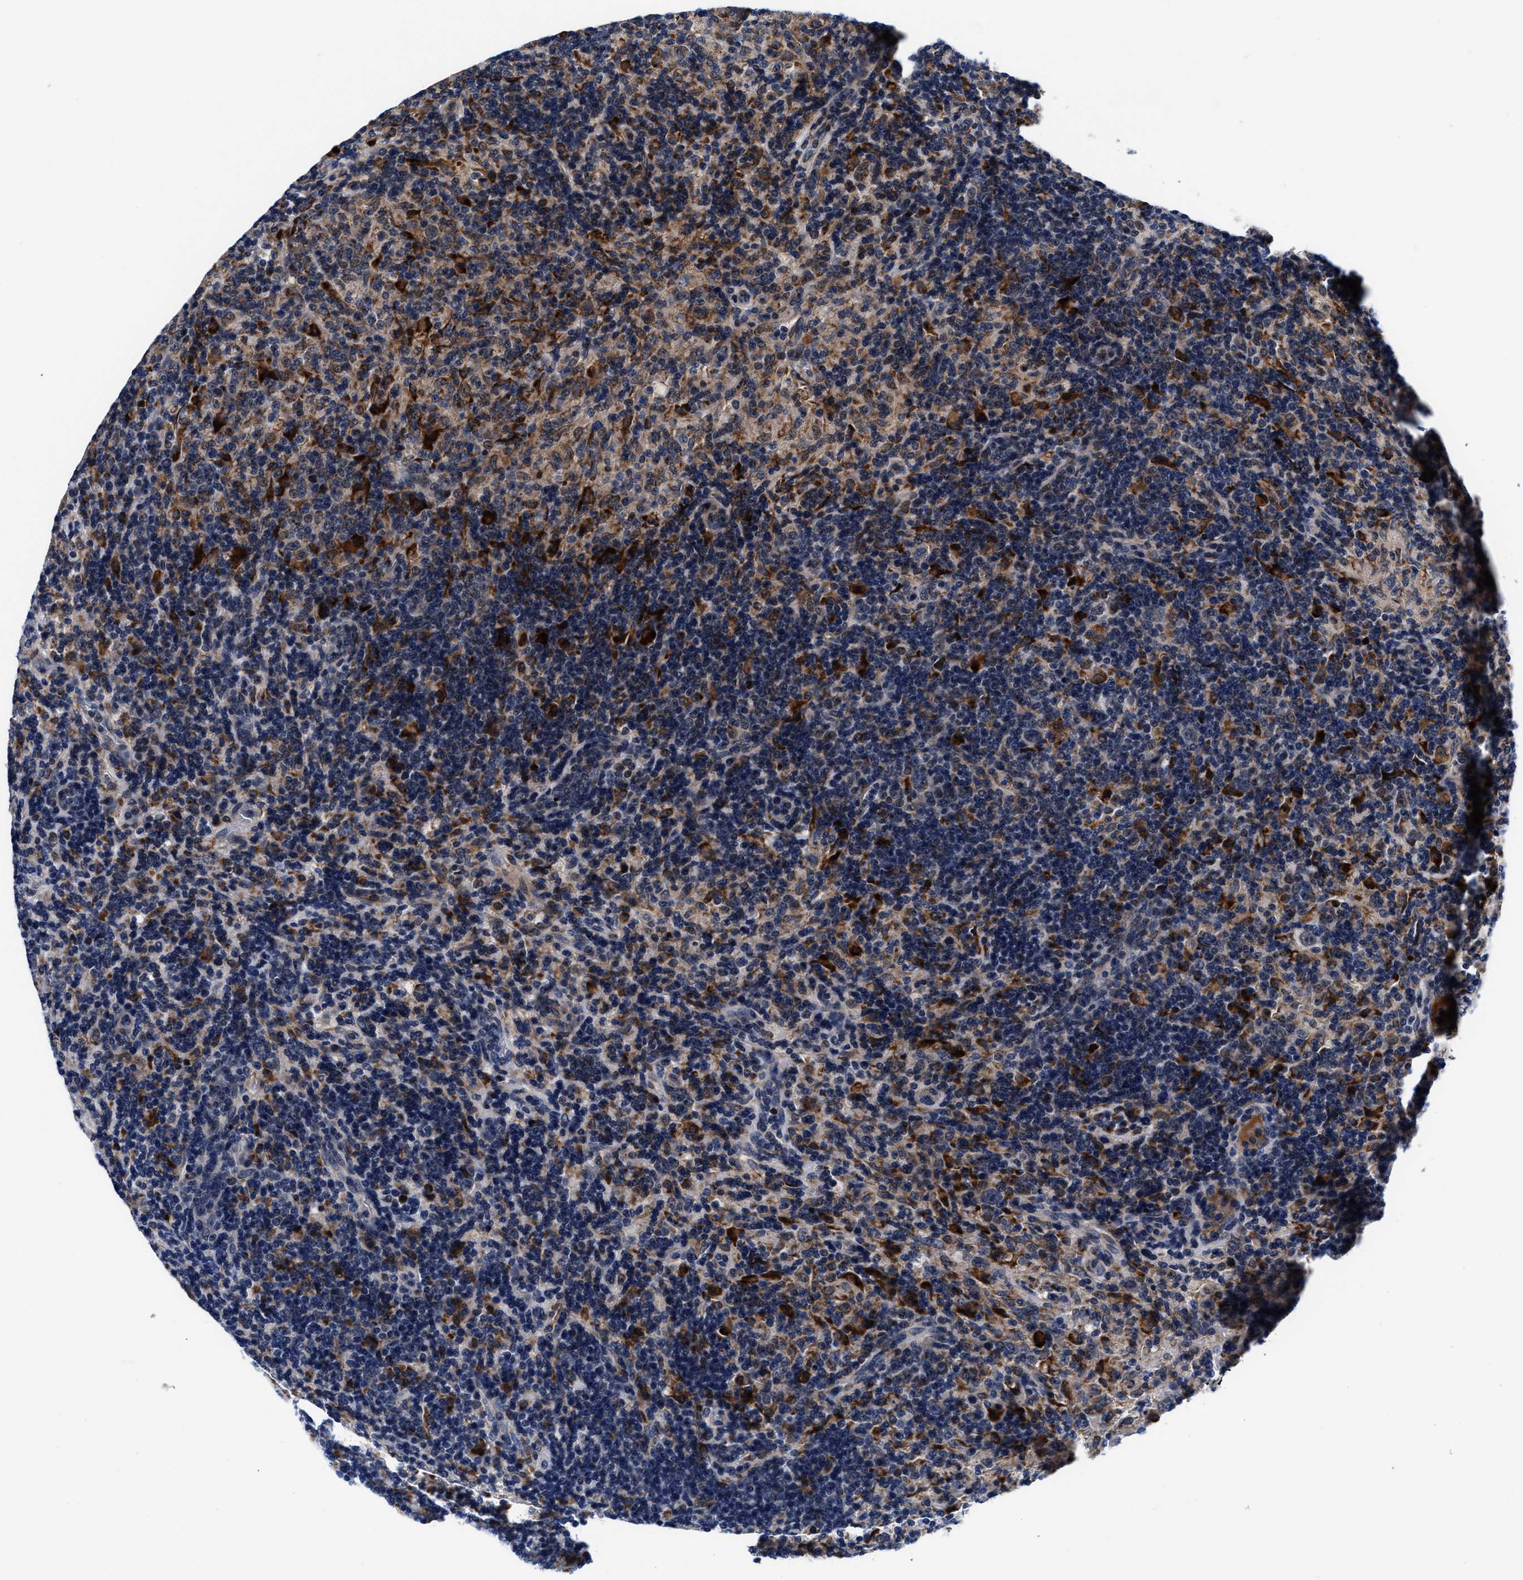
{"staining": {"intensity": "negative", "quantity": "none", "location": "none"}, "tissue": "lymphoma", "cell_type": "Tumor cells", "image_type": "cancer", "snomed": [{"axis": "morphology", "description": "Hodgkin's disease, NOS"}, {"axis": "topography", "description": "Lymph node"}], "caption": "IHC of human lymphoma shows no expression in tumor cells.", "gene": "SLC12A2", "patient": {"sex": "male", "age": 70}}